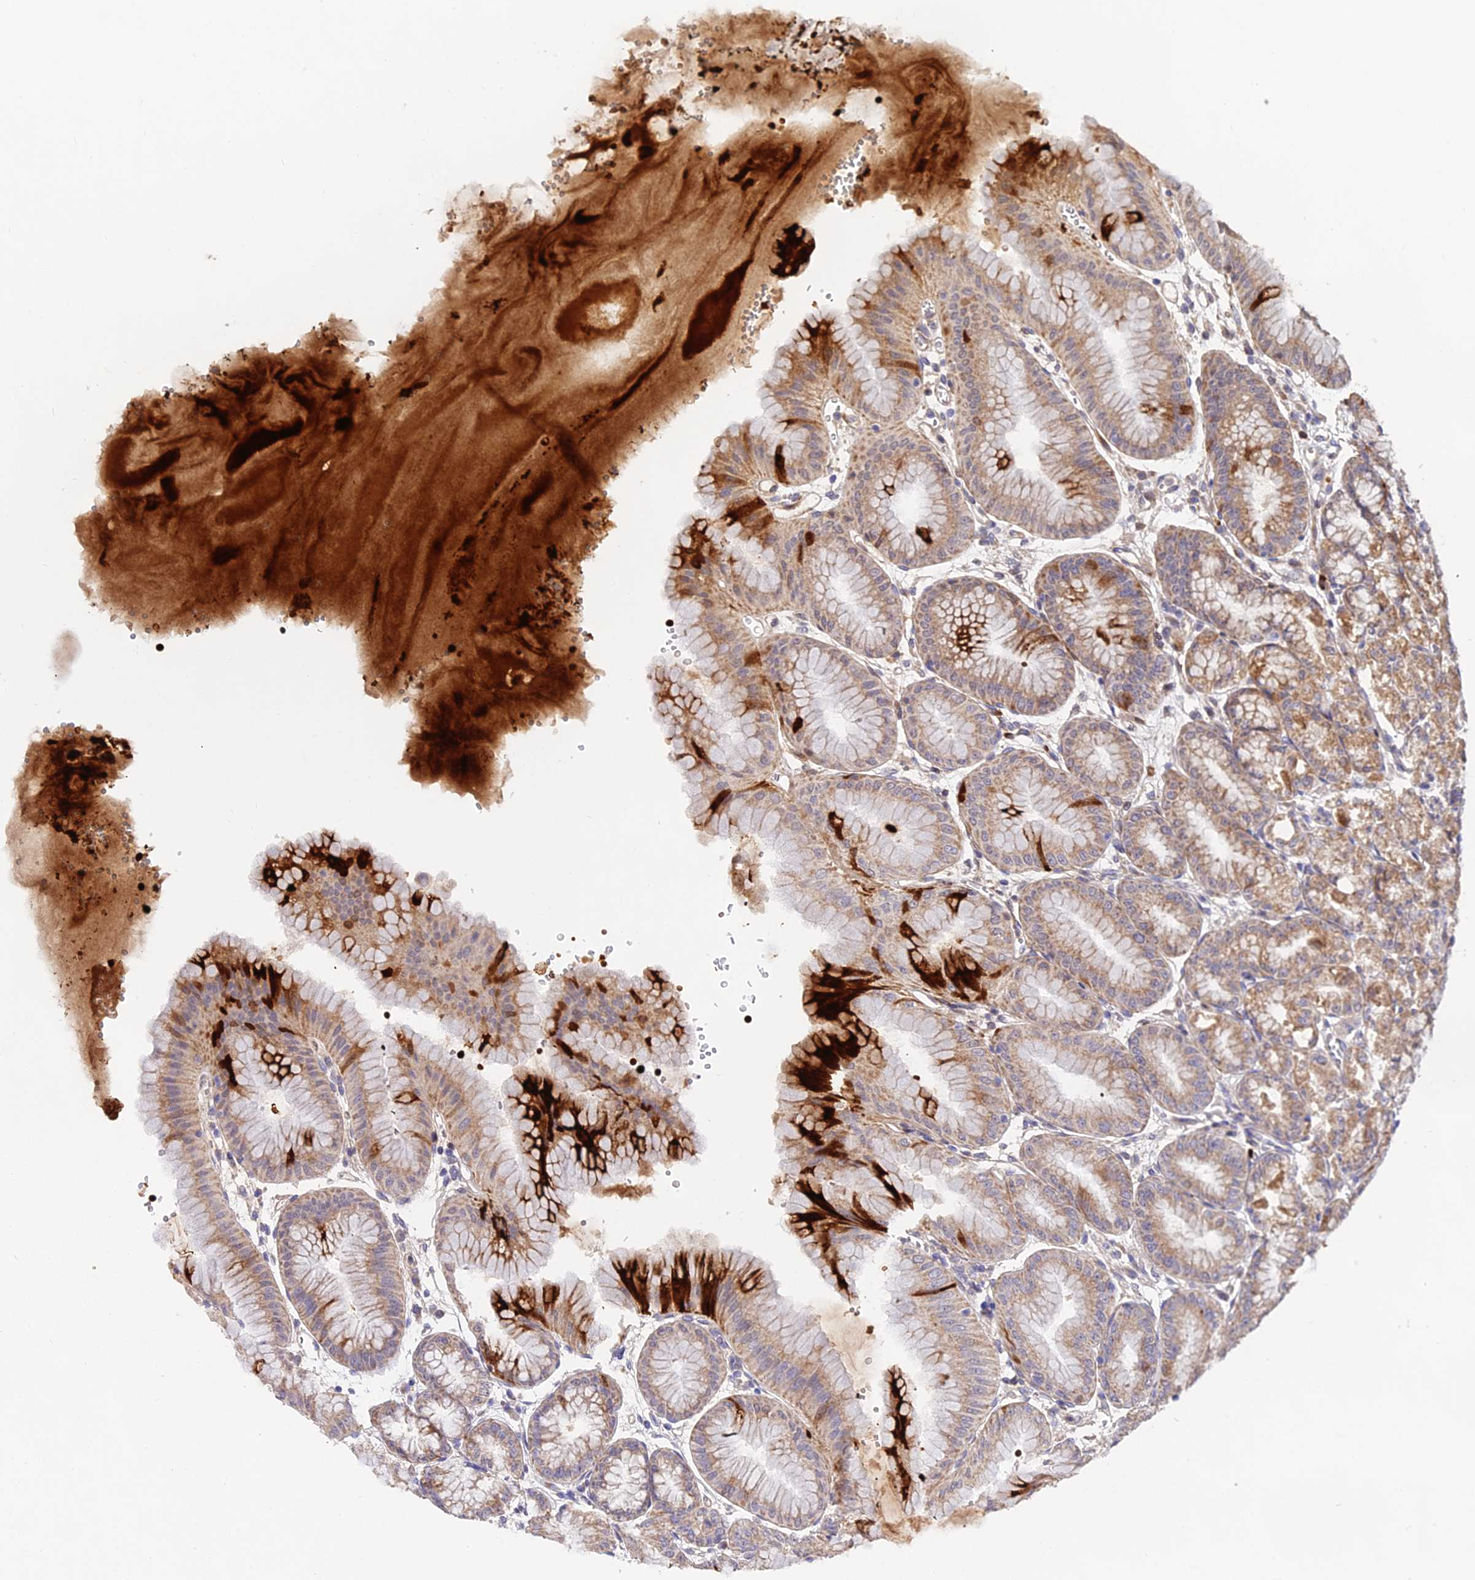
{"staining": {"intensity": "strong", "quantity": "<25%", "location": "cytoplasmic/membranous"}, "tissue": "stomach", "cell_type": "Glandular cells", "image_type": "normal", "snomed": [{"axis": "morphology", "description": "Normal tissue, NOS"}, {"axis": "topography", "description": "Stomach, lower"}], "caption": "Strong cytoplasmic/membranous staining is appreciated in about <25% of glandular cells in benign stomach. (DAB (3,3'-diaminobenzidine) IHC, brown staining for protein, blue staining for nuclei).", "gene": "WDR5B", "patient": {"sex": "male", "age": 71}}